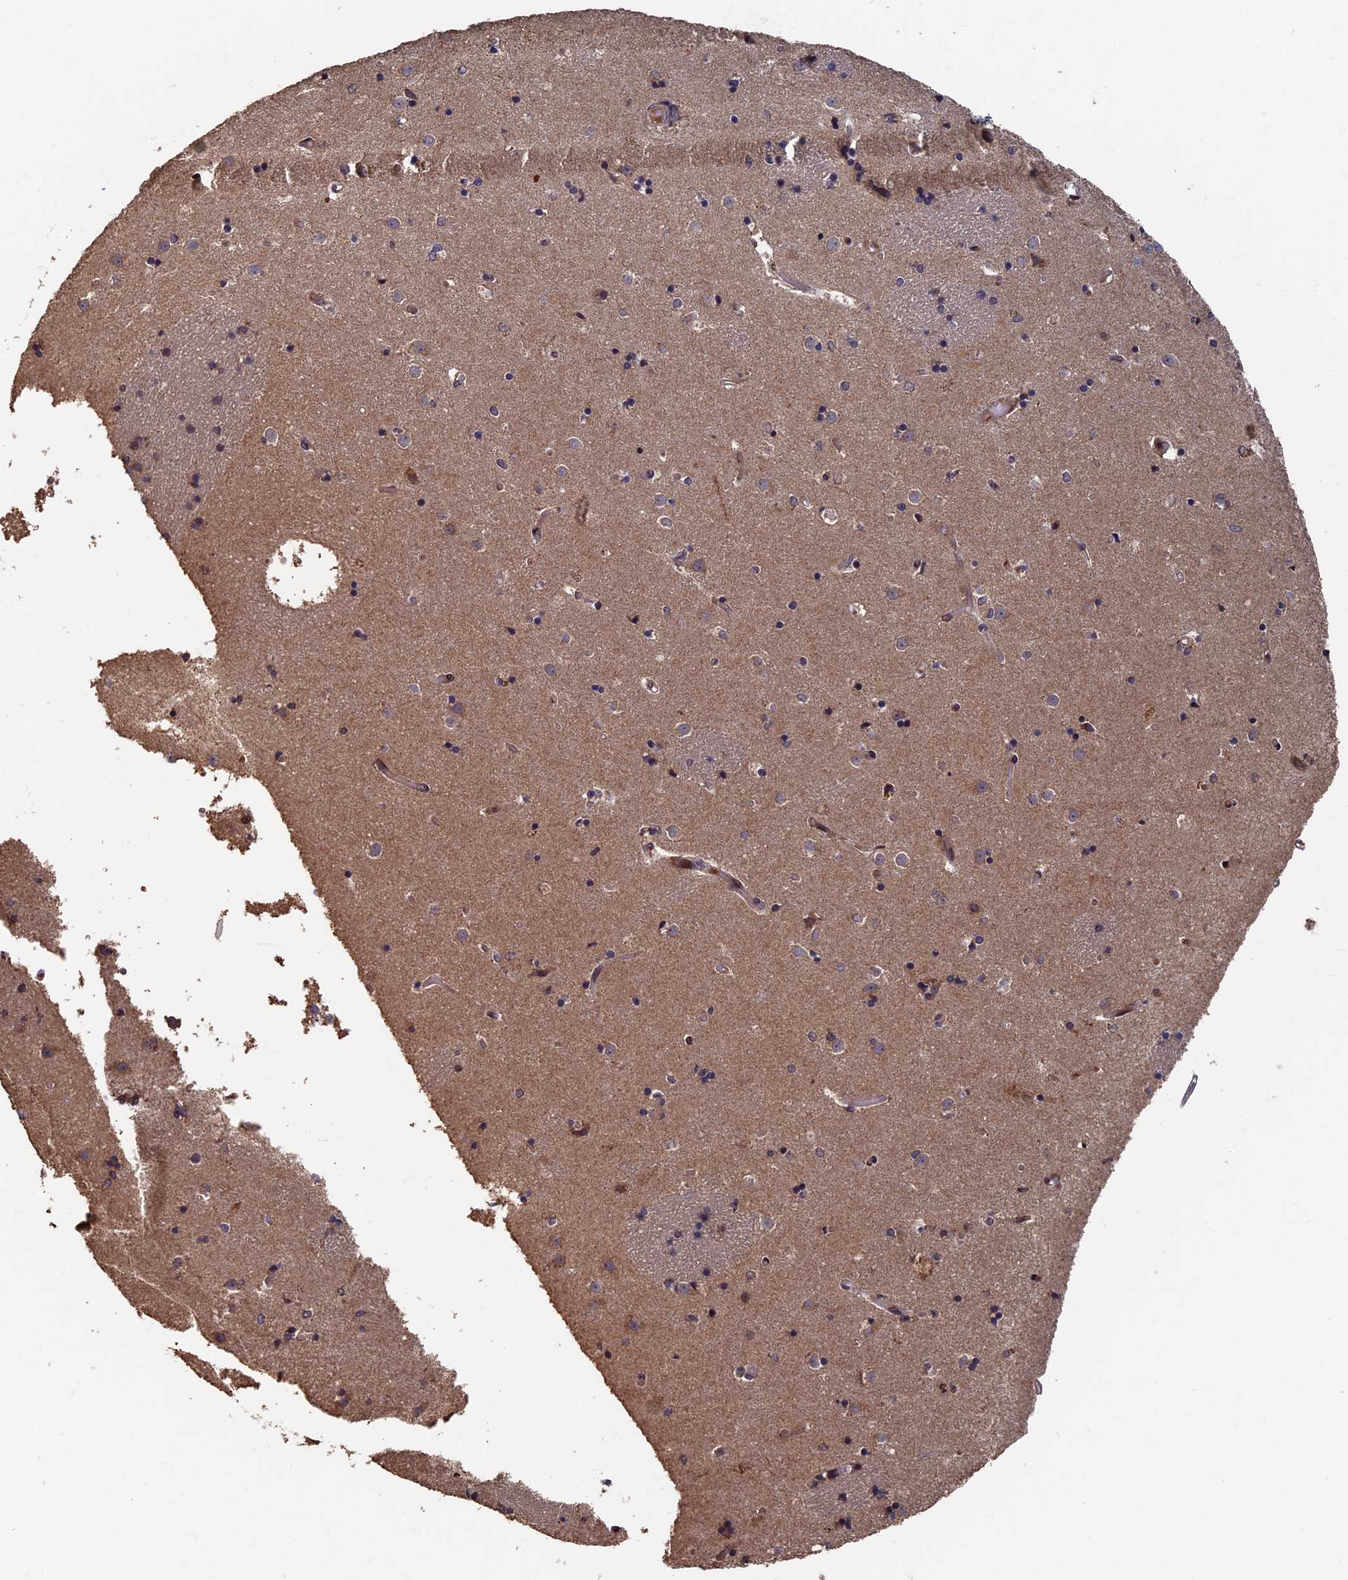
{"staining": {"intensity": "negative", "quantity": "none", "location": "none"}, "tissue": "caudate", "cell_type": "Glial cells", "image_type": "normal", "snomed": [{"axis": "morphology", "description": "Normal tissue, NOS"}, {"axis": "topography", "description": "Lateral ventricle wall"}], "caption": "Immunohistochemistry (IHC) image of benign caudate: human caudate stained with DAB (3,3'-diaminobenzidine) displays no significant protein staining in glial cells.", "gene": "RASGRF1", "patient": {"sex": "female", "age": 52}}